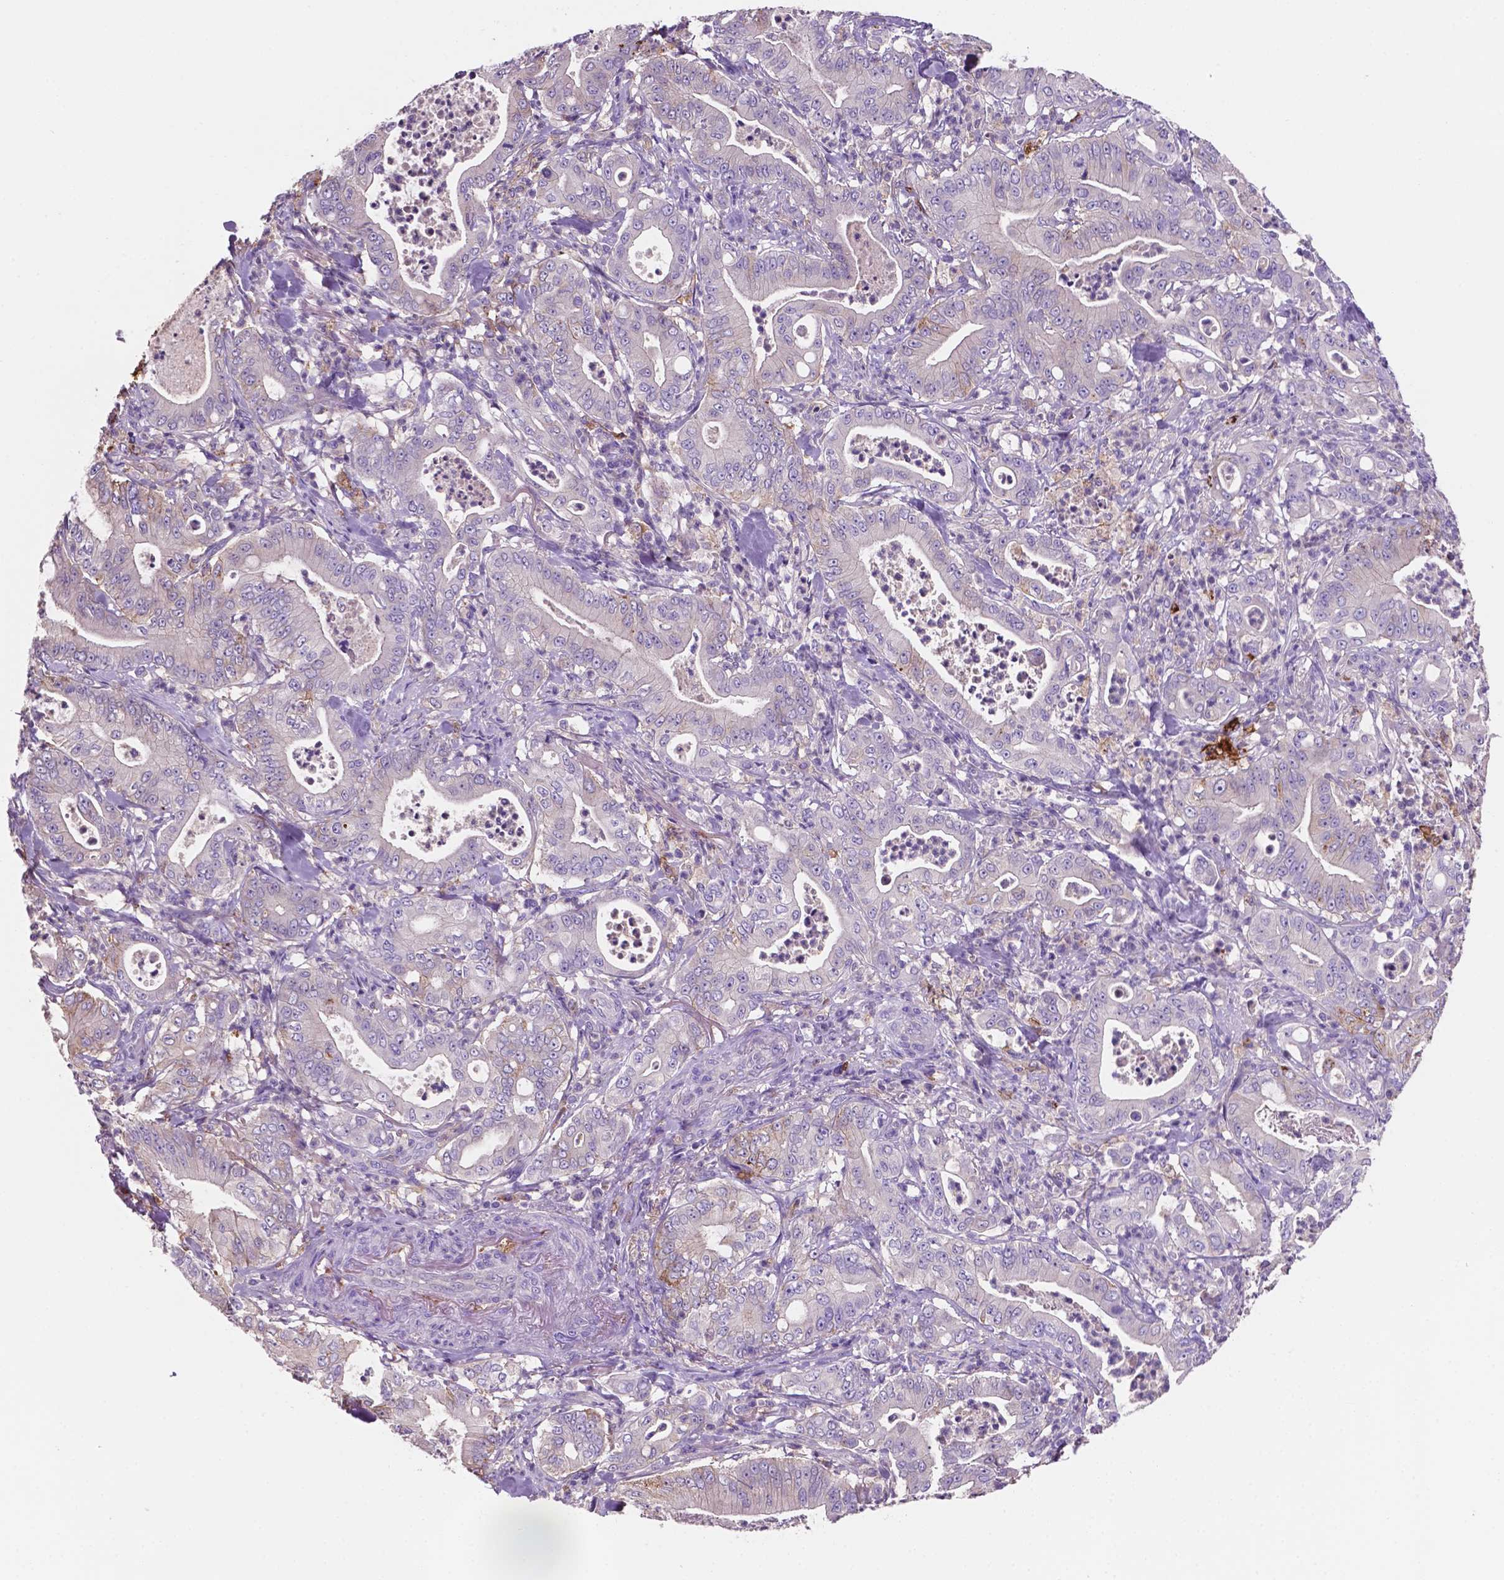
{"staining": {"intensity": "negative", "quantity": "none", "location": "none"}, "tissue": "pancreatic cancer", "cell_type": "Tumor cells", "image_type": "cancer", "snomed": [{"axis": "morphology", "description": "Adenocarcinoma, NOS"}, {"axis": "topography", "description": "Pancreas"}], "caption": "Immunohistochemistry image of neoplastic tissue: adenocarcinoma (pancreatic) stained with DAB (3,3'-diaminobenzidine) reveals no significant protein expression in tumor cells.", "gene": "MKRN2OS", "patient": {"sex": "male", "age": 71}}